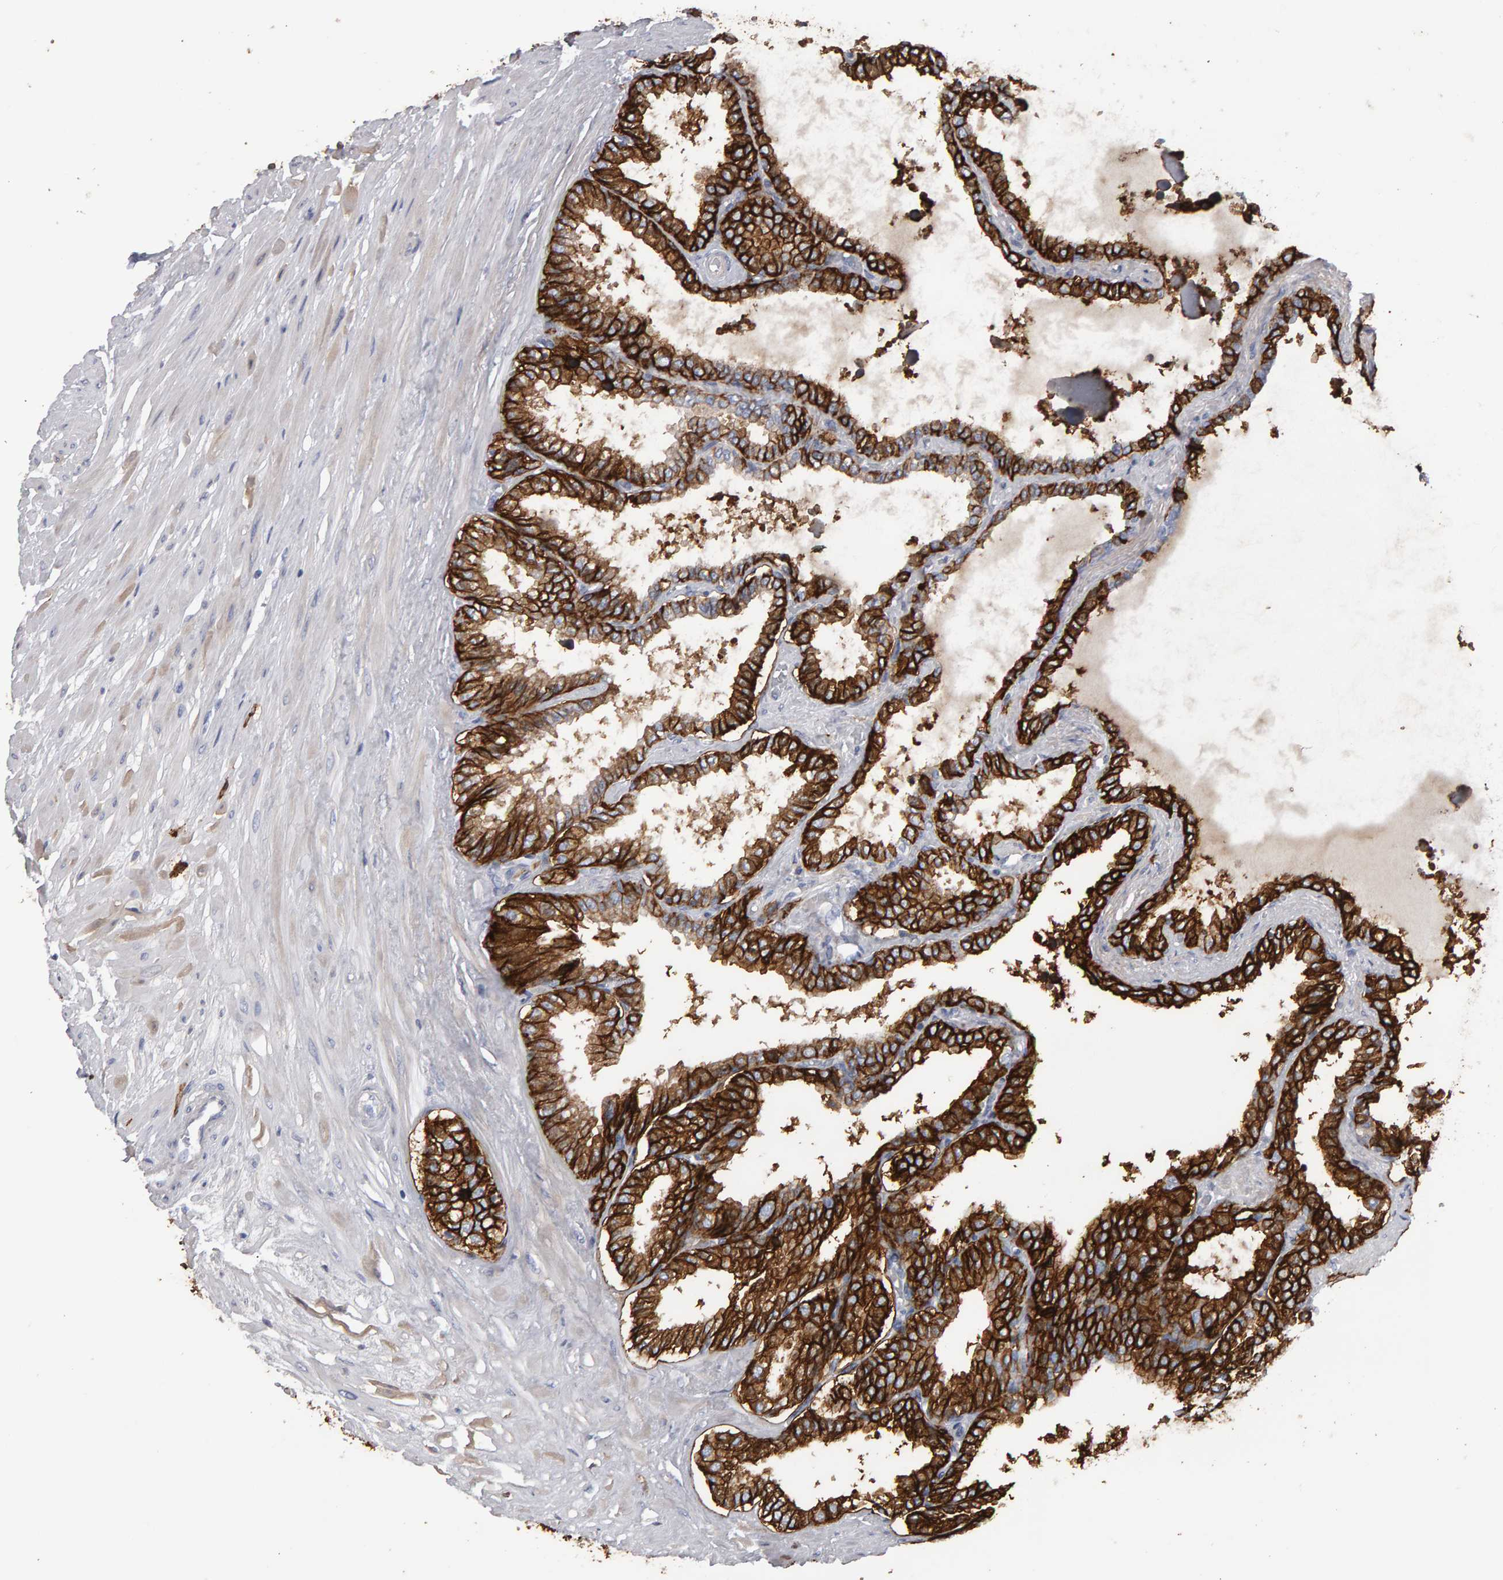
{"staining": {"intensity": "strong", "quantity": ">75%", "location": "cytoplasmic/membranous"}, "tissue": "seminal vesicle", "cell_type": "Glandular cells", "image_type": "normal", "snomed": [{"axis": "morphology", "description": "Normal tissue, NOS"}, {"axis": "topography", "description": "Seminal veicle"}], "caption": "Immunohistochemistry (IHC) image of benign seminal vesicle: seminal vesicle stained using IHC reveals high levels of strong protein expression localized specifically in the cytoplasmic/membranous of glandular cells, appearing as a cytoplasmic/membranous brown color.", "gene": "CD38", "patient": {"sex": "male", "age": 46}}